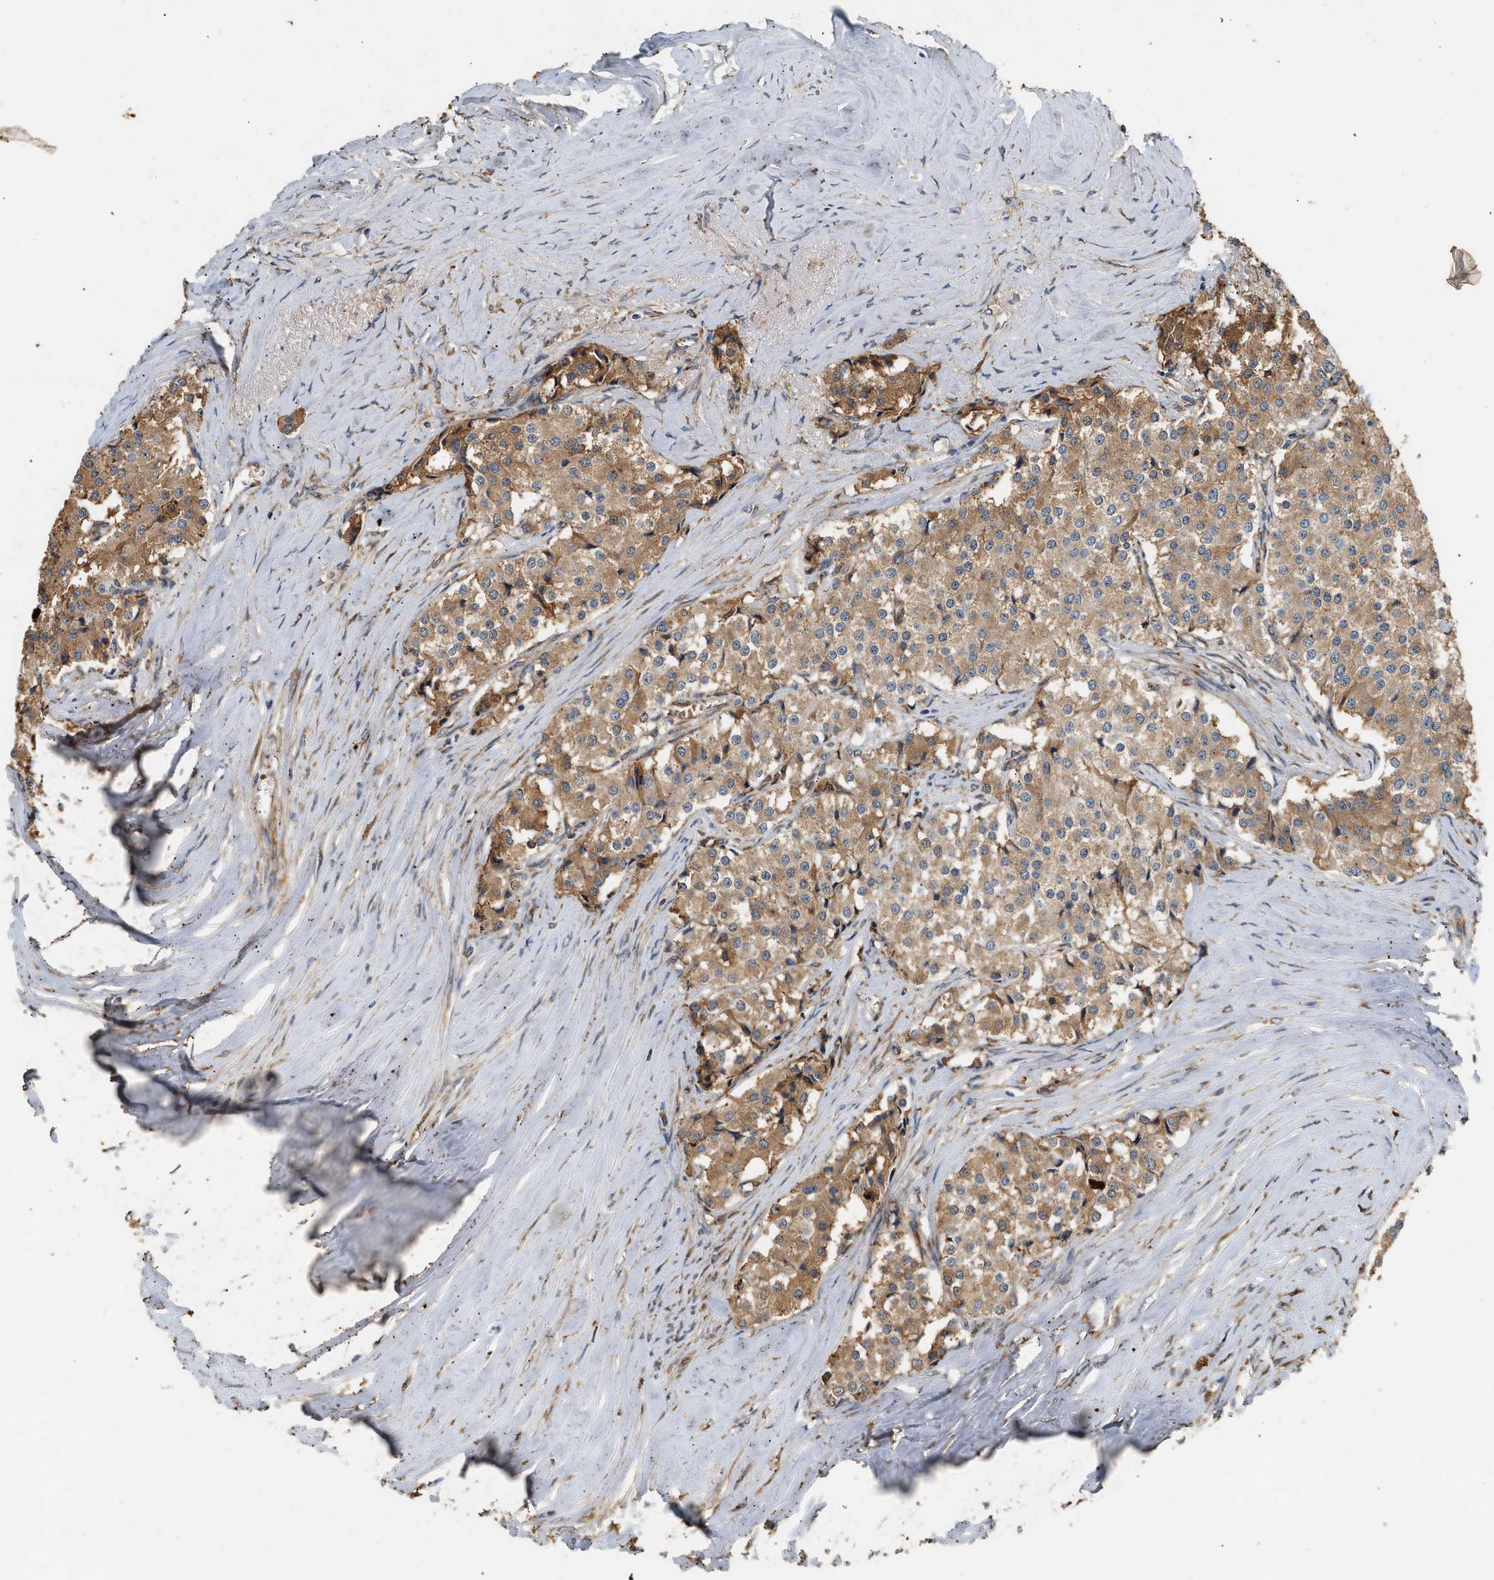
{"staining": {"intensity": "moderate", "quantity": ">75%", "location": "cytoplasmic/membranous"}, "tissue": "carcinoid", "cell_type": "Tumor cells", "image_type": "cancer", "snomed": [{"axis": "morphology", "description": "Carcinoid, malignant, NOS"}, {"axis": "topography", "description": "Colon"}], "caption": "The histopathology image shows staining of carcinoid (malignant), revealing moderate cytoplasmic/membranous protein expression (brown color) within tumor cells.", "gene": "PLCD1", "patient": {"sex": "female", "age": 52}}